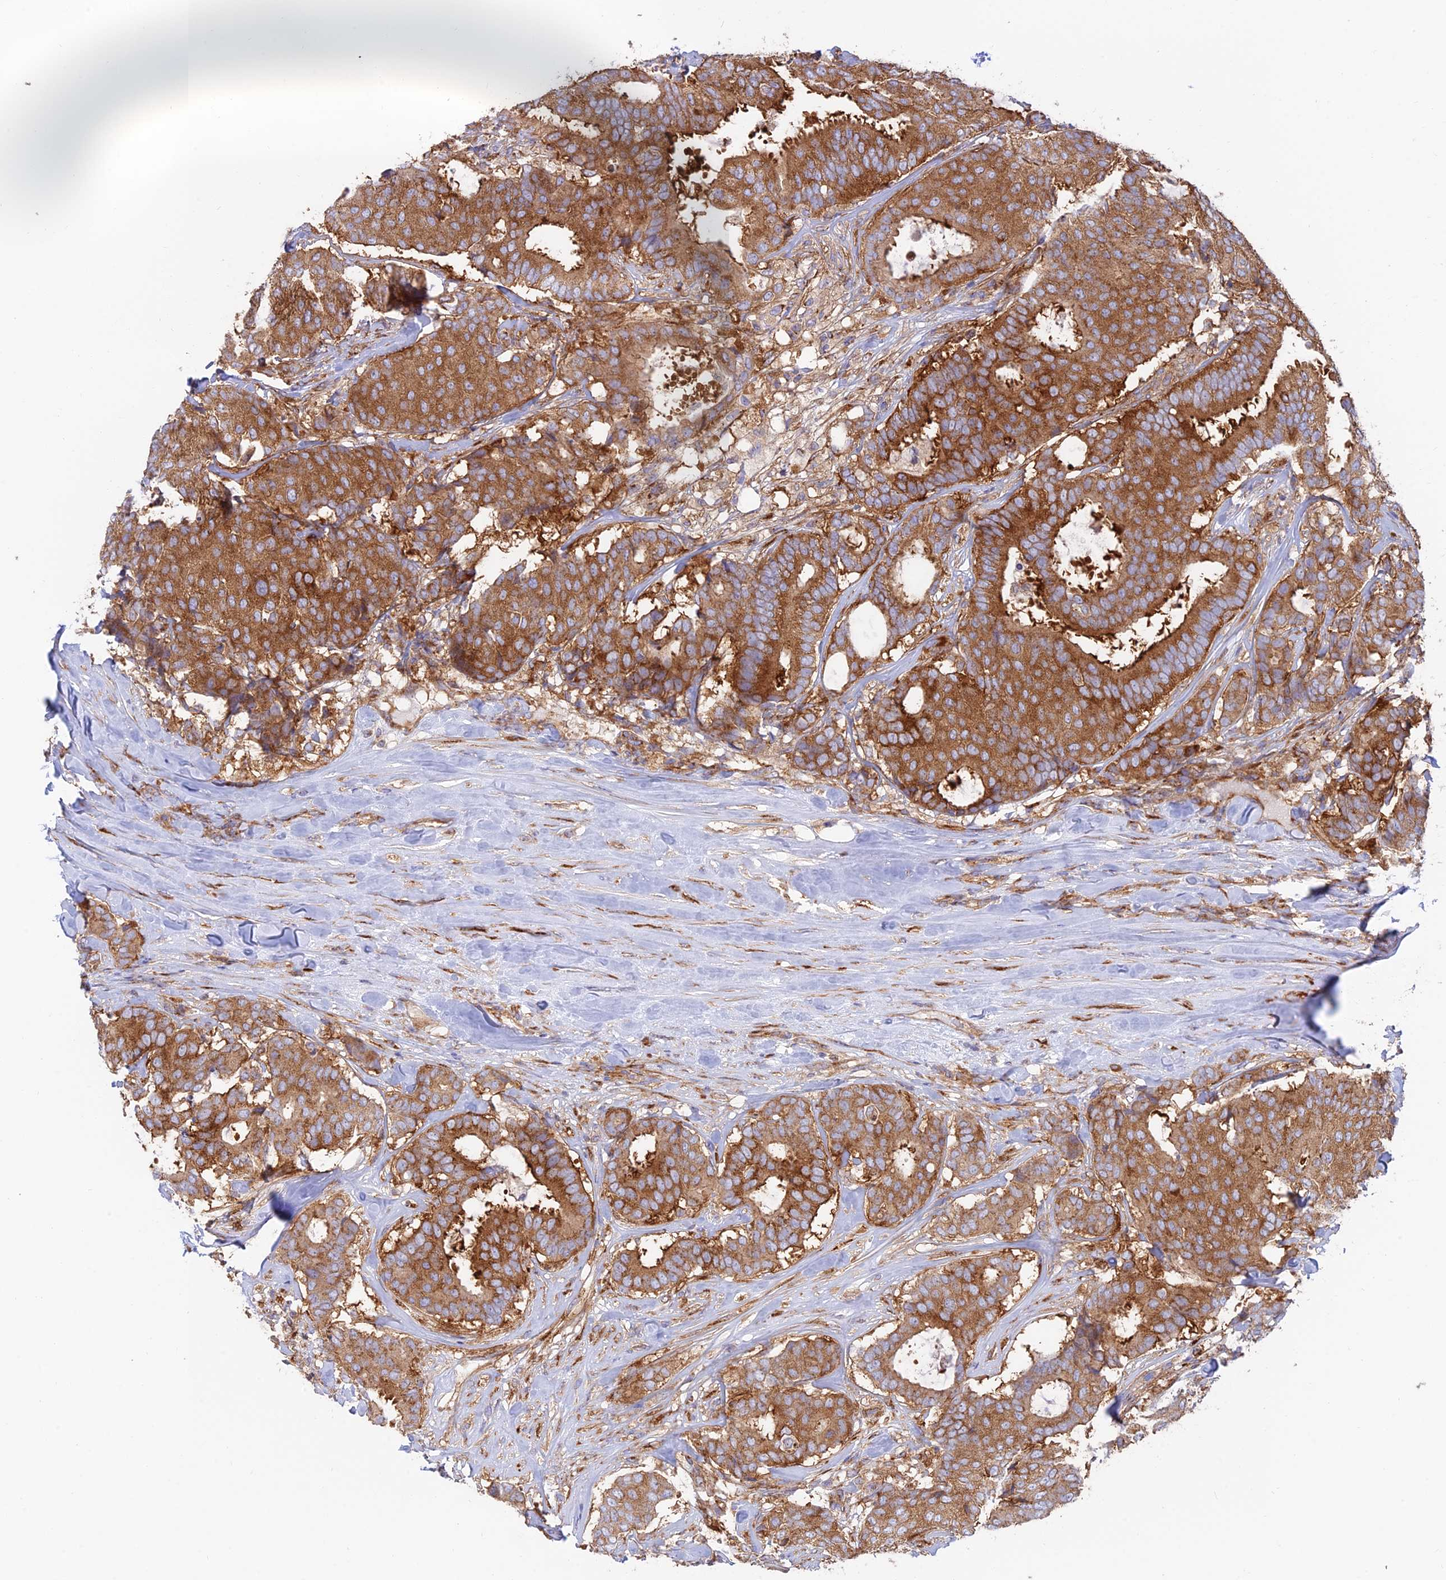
{"staining": {"intensity": "strong", "quantity": ">75%", "location": "cytoplasmic/membranous"}, "tissue": "breast cancer", "cell_type": "Tumor cells", "image_type": "cancer", "snomed": [{"axis": "morphology", "description": "Duct carcinoma"}, {"axis": "topography", "description": "Breast"}], "caption": "The image displays immunohistochemical staining of infiltrating ductal carcinoma (breast). There is strong cytoplasmic/membranous positivity is present in approximately >75% of tumor cells.", "gene": "GOLGA3", "patient": {"sex": "female", "age": 75}}